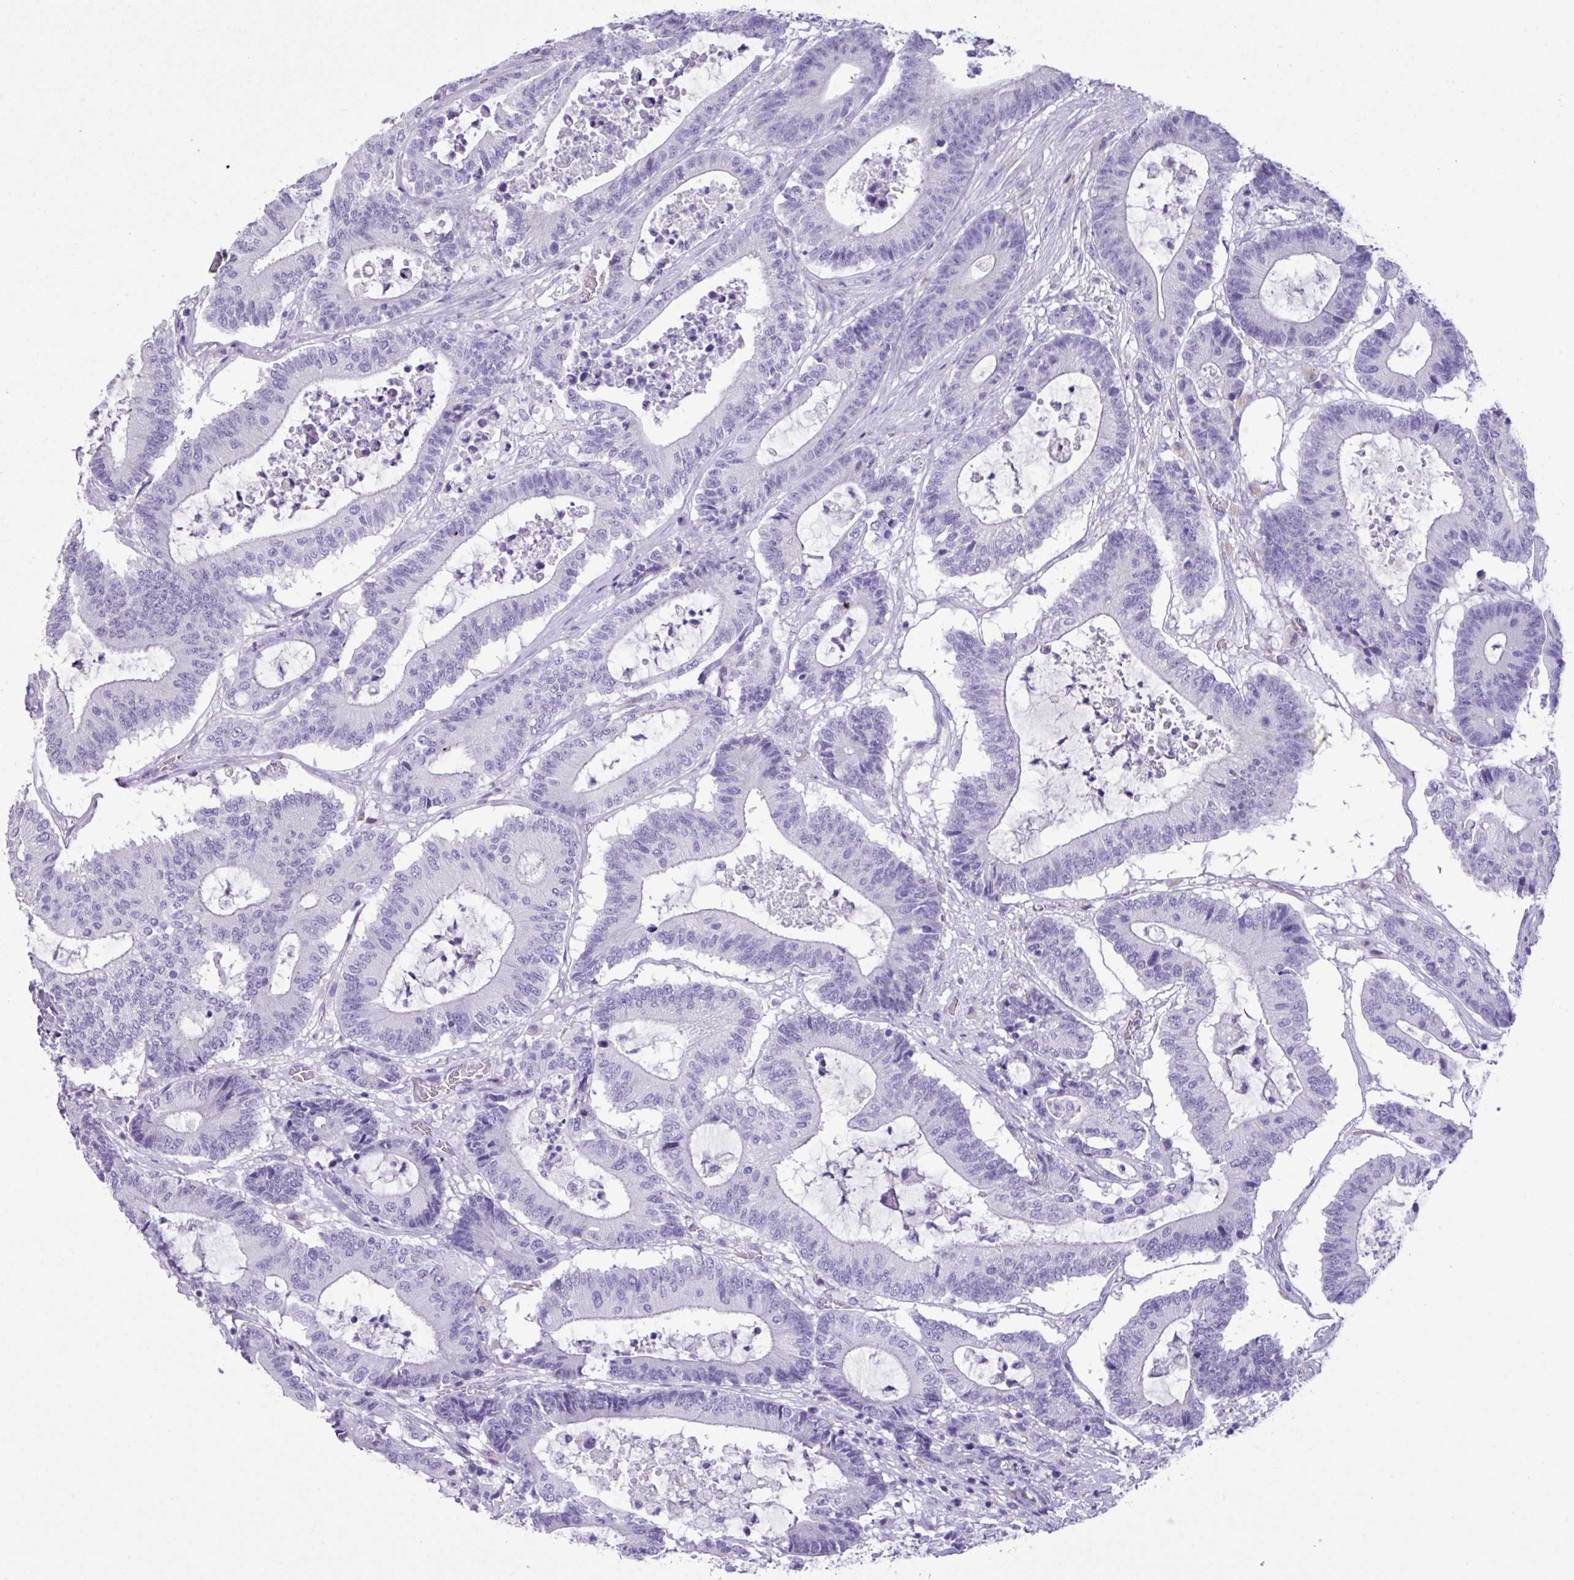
{"staining": {"intensity": "negative", "quantity": "none", "location": "none"}, "tissue": "colorectal cancer", "cell_type": "Tumor cells", "image_type": "cancer", "snomed": [{"axis": "morphology", "description": "Adenocarcinoma, NOS"}, {"axis": "topography", "description": "Colon"}], "caption": "Immunohistochemistry micrograph of human colorectal adenocarcinoma stained for a protein (brown), which demonstrates no expression in tumor cells. (DAB (3,3'-diaminobenzidine) immunohistochemistry (IHC) visualized using brightfield microscopy, high magnification).", "gene": "AGO3", "patient": {"sex": "female", "age": 84}}